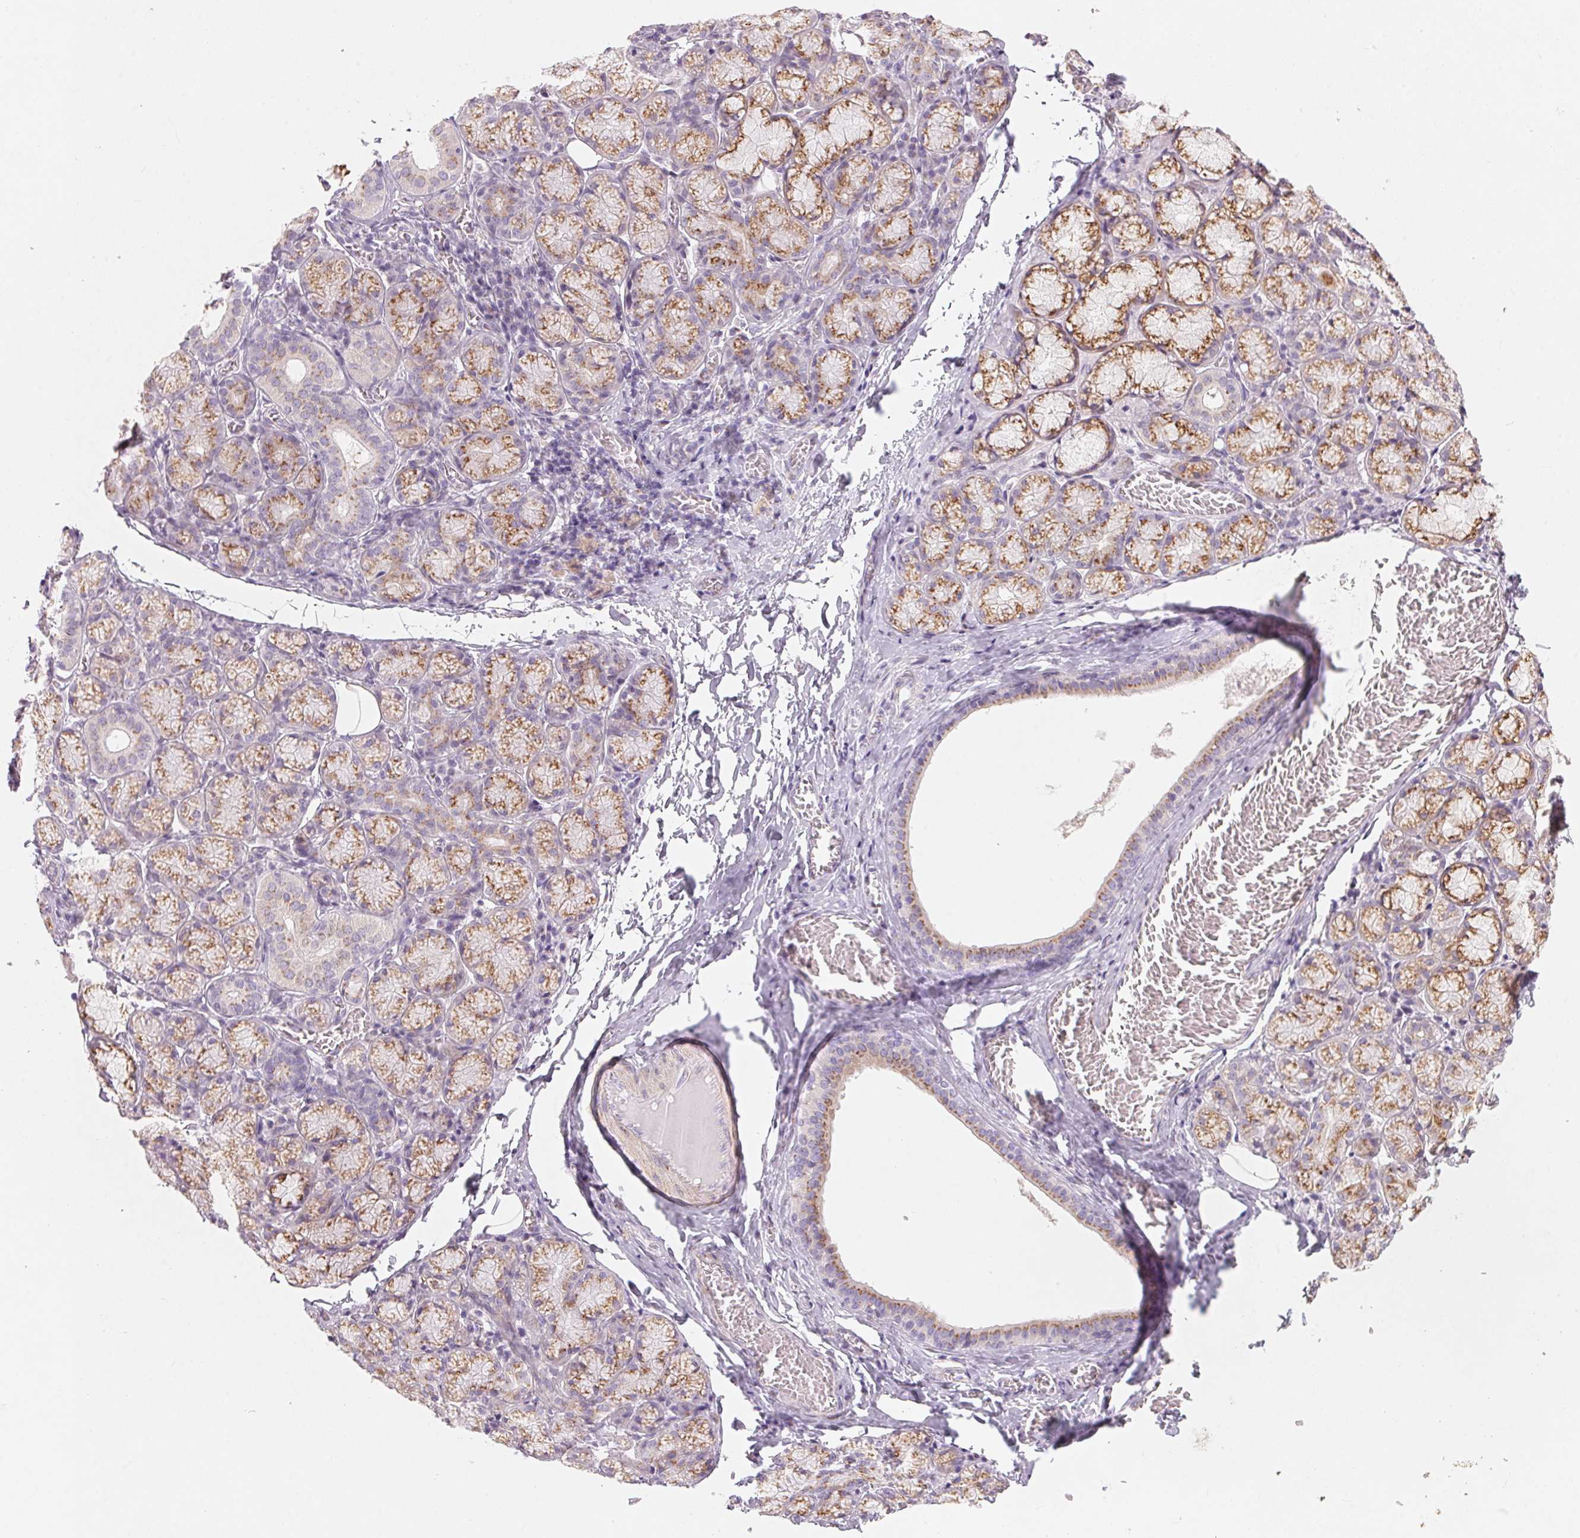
{"staining": {"intensity": "moderate", "quantity": ">75%", "location": "cytoplasmic/membranous"}, "tissue": "salivary gland", "cell_type": "Glandular cells", "image_type": "normal", "snomed": [{"axis": "morphology", "description": "Normal tissue, NOS"}, {"axis": "topography", "description": "Salivary gland"}], "caption": "Immunohistochemical staining of unremarkable human salivary gland displays >75% levels of moderate cytoplasmic/membranous protein positivity in about >75% of glandular cells. The staining is performed using DAB brown chromogen to label protein expression. The nuclei are counter-stained blue using hematoxylin.", "gene": "DRAM2", "patient": {"sex": "female", "age": 24}}